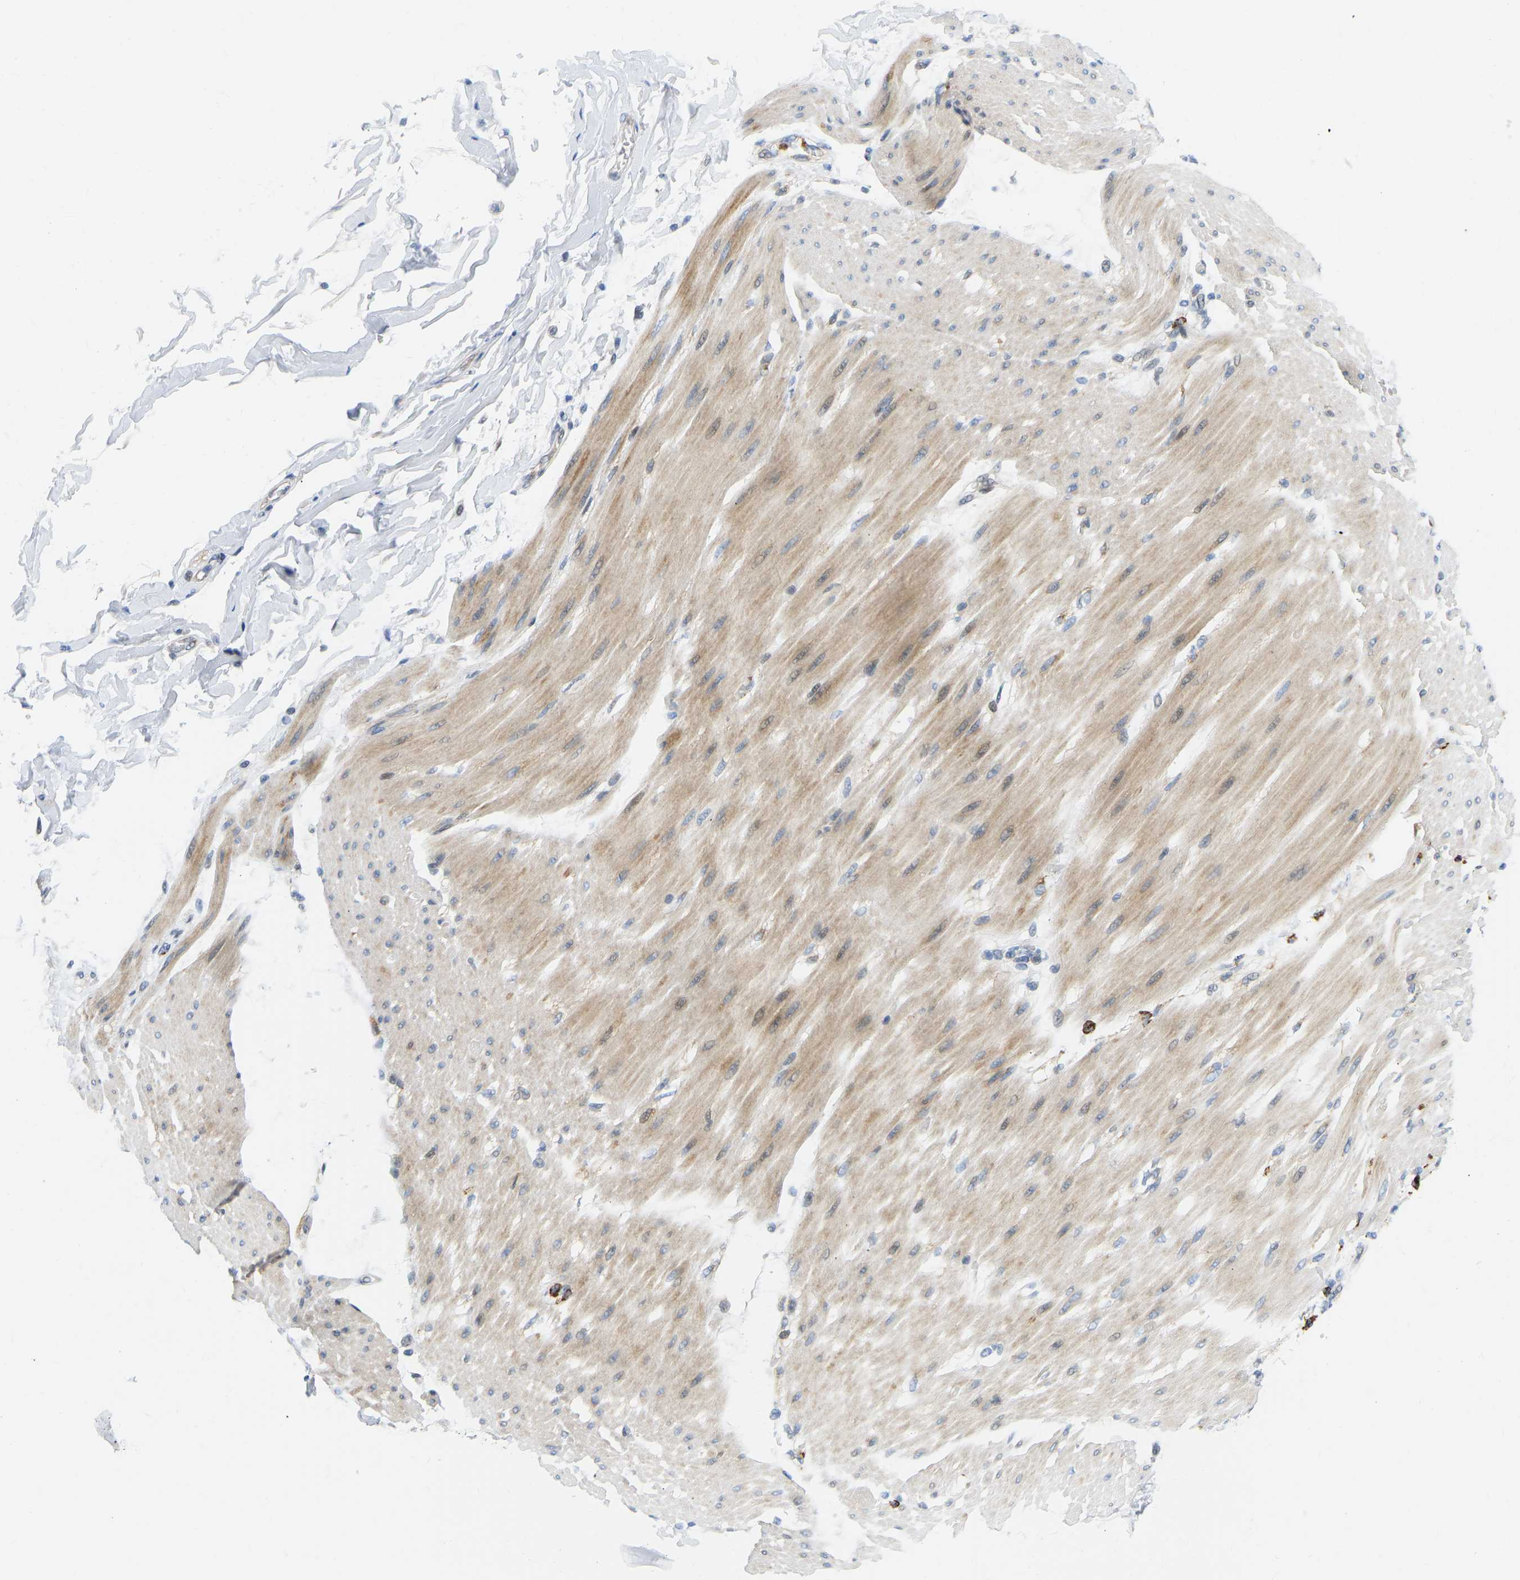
{"staining": {"intensity": "negative", "quantity": "none", "location": "none"}, "tissue": "adipose tissue", "cell_type": "Adipocytes", "image_type": "normal", "snomed": [{"axis": "morphology", "description": "Normal tissue, NOS"}, {"axis": "morphology", "description": "Adenocarcinoma, NOS"}, {"axis": "topography", "description": "Duodenum"}, {"axis": "topography", "description": "Peripheral nerve tissue"}], "caption": "DAB immunohistochemical staining of normal adipose tissue exhibits no significant staining in adipocytes.", "gene": "HDAC5", "patient": {"sex": "female", "age": 60}}